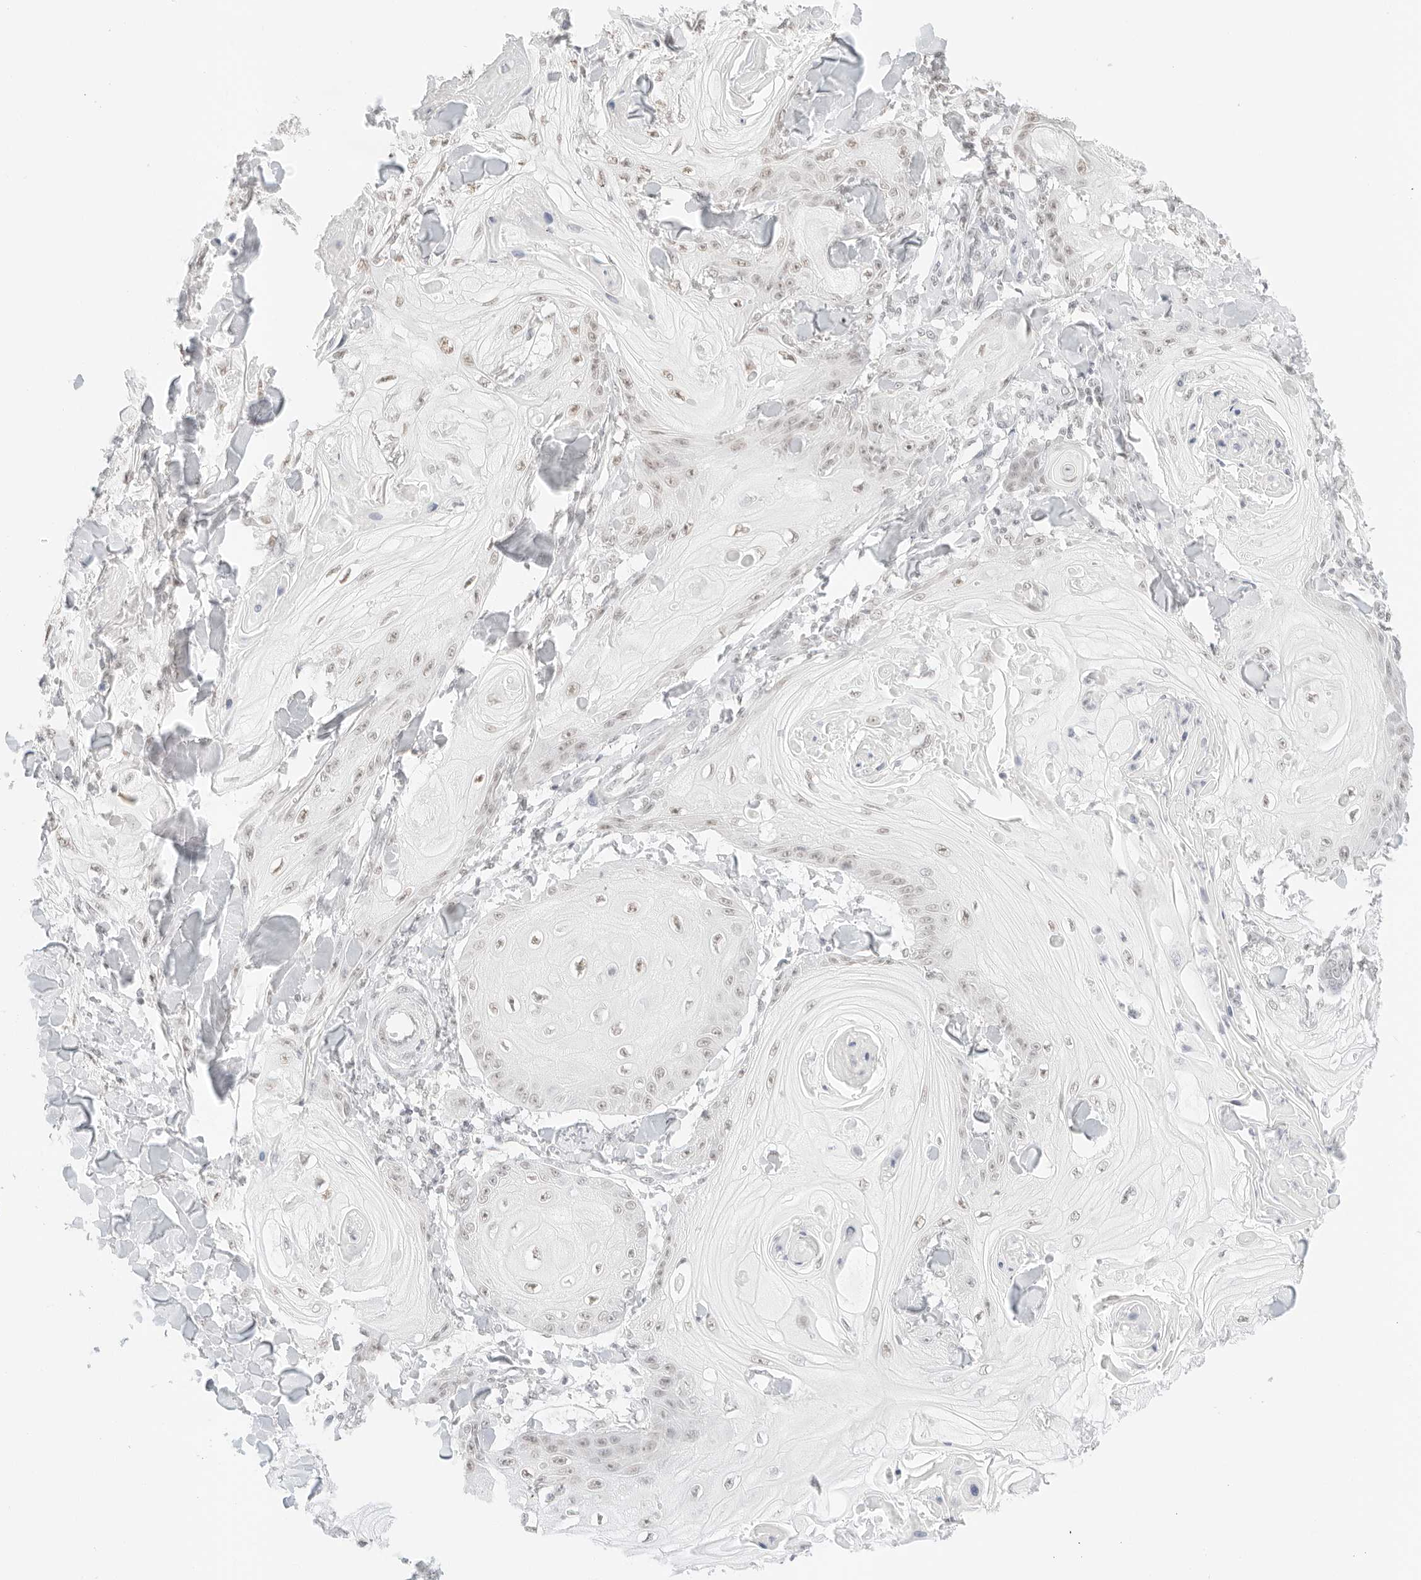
{"staining": {"intensity": "weak", "quantity": "25%-75%", "location": "nuclear"}, "tissue": "skin cancer", "cell_type": "Tumor cells", "image_type": "cancer", "snomed": [{"axis": "morphology", "description": "Squamous cell carcinoma, NOS"}, {"axis": "topography", "description": "Skin"}], "caption": "This micrograph shows IHC staining of human skin squamous cell carcinoma, with low weak nuclear expression in approximately 25%-75% of tumor cells.", "gene": "FBLN5", "patient": {"sex": "male", "age": 74}}